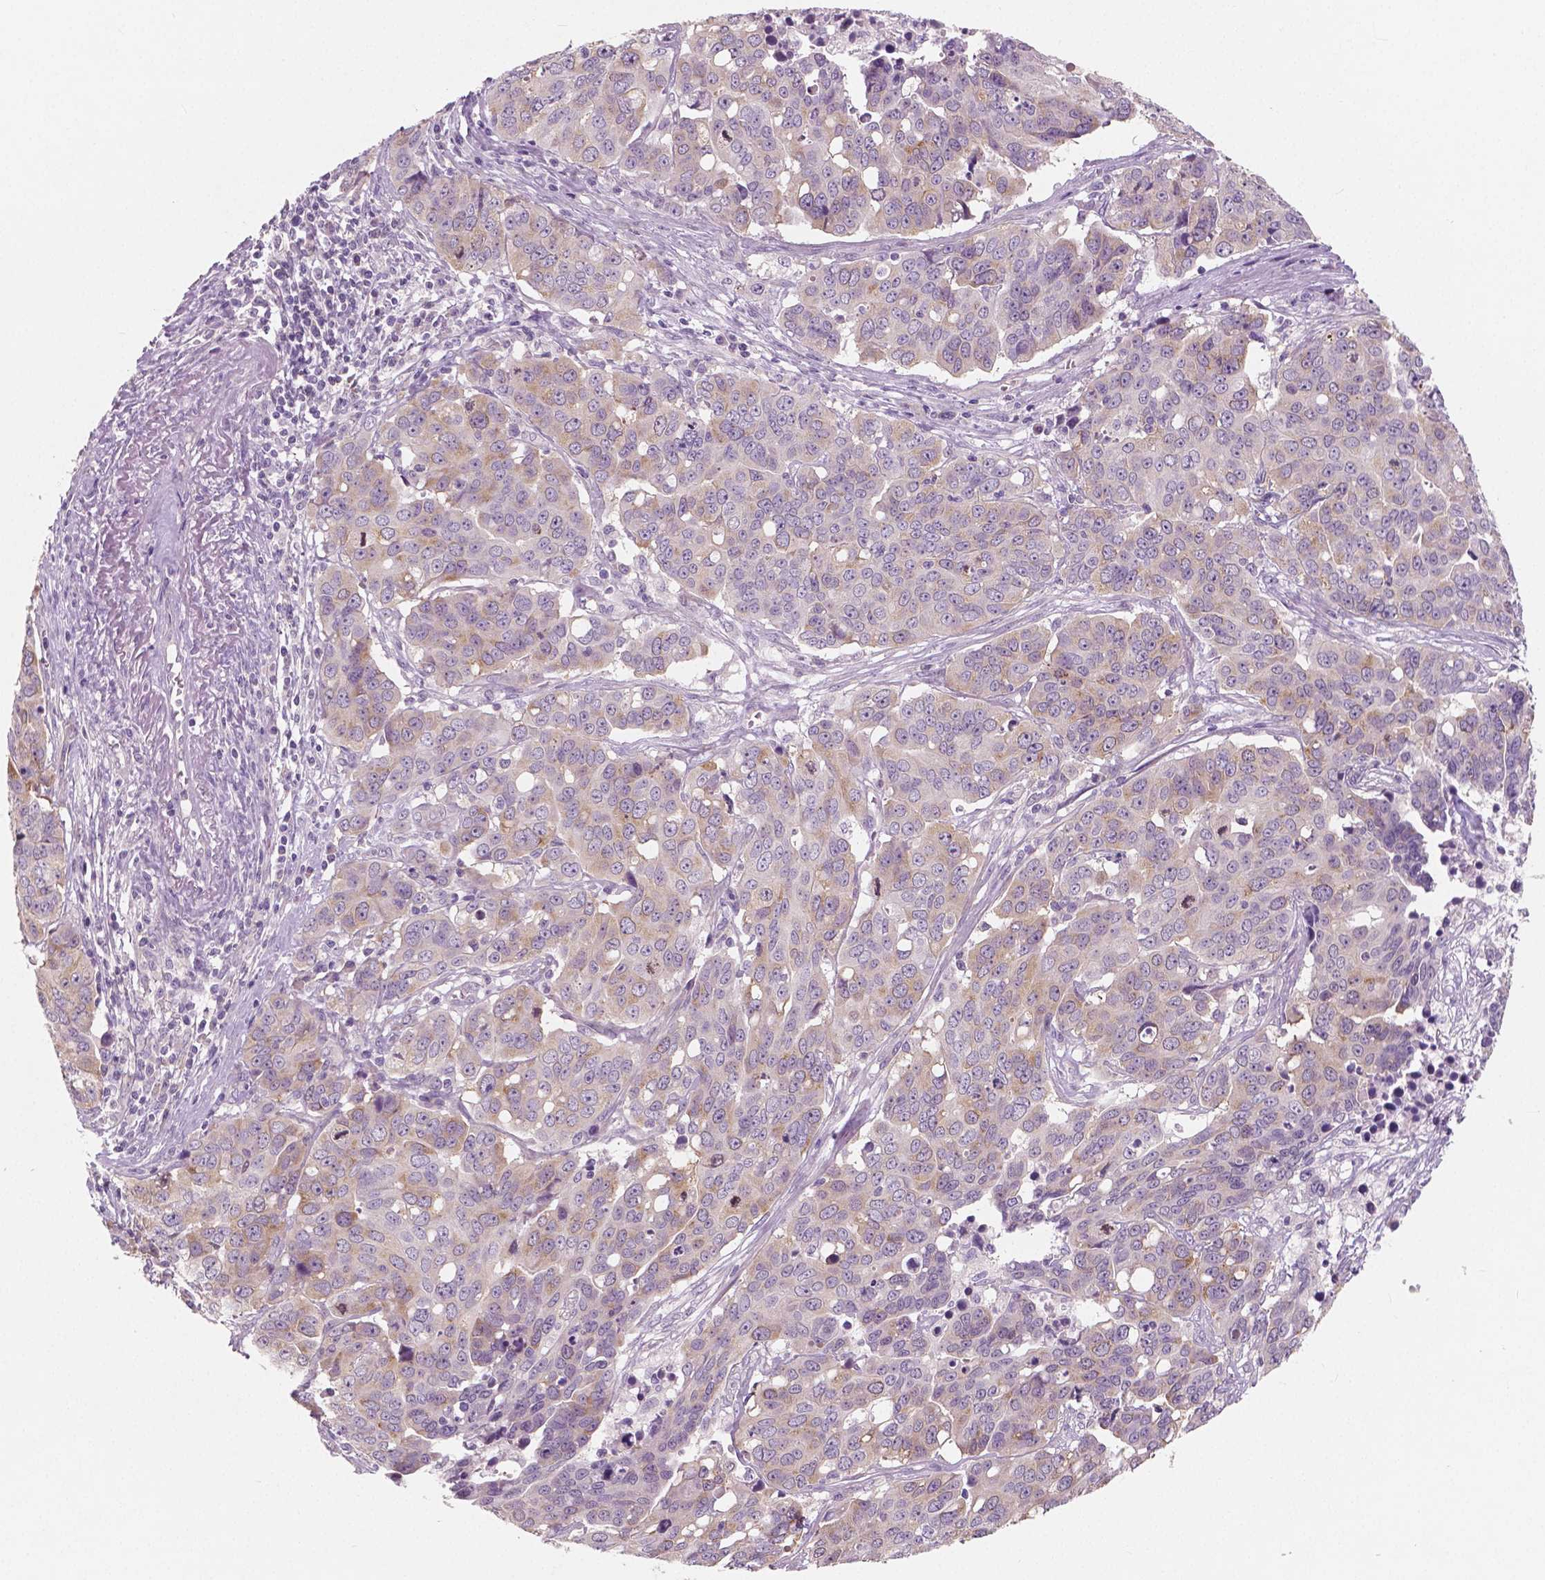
{"staining": {"intensity": "weak", "quantity": "25%-75%", "location": "cytoplasmic/membranous"}, "tissue": "ovarian cancer", "cell_type": "Tumor cells", "image_type": "cancer", "snomed": [{"axis": "morphology", "description": "Carcinoma, endometroid"}, {"axis": "topography", "description": "Ovary"}], "caption": "Immunohistochemical staining of human ovarian endometroid carcinoma demonstrates low levels of weak cytoplasmic/membranous protein staining in approximately 25%-75% of tumor cells.", "gene": "LSM14B", "patient": {"sex": "female", "age": 78}}